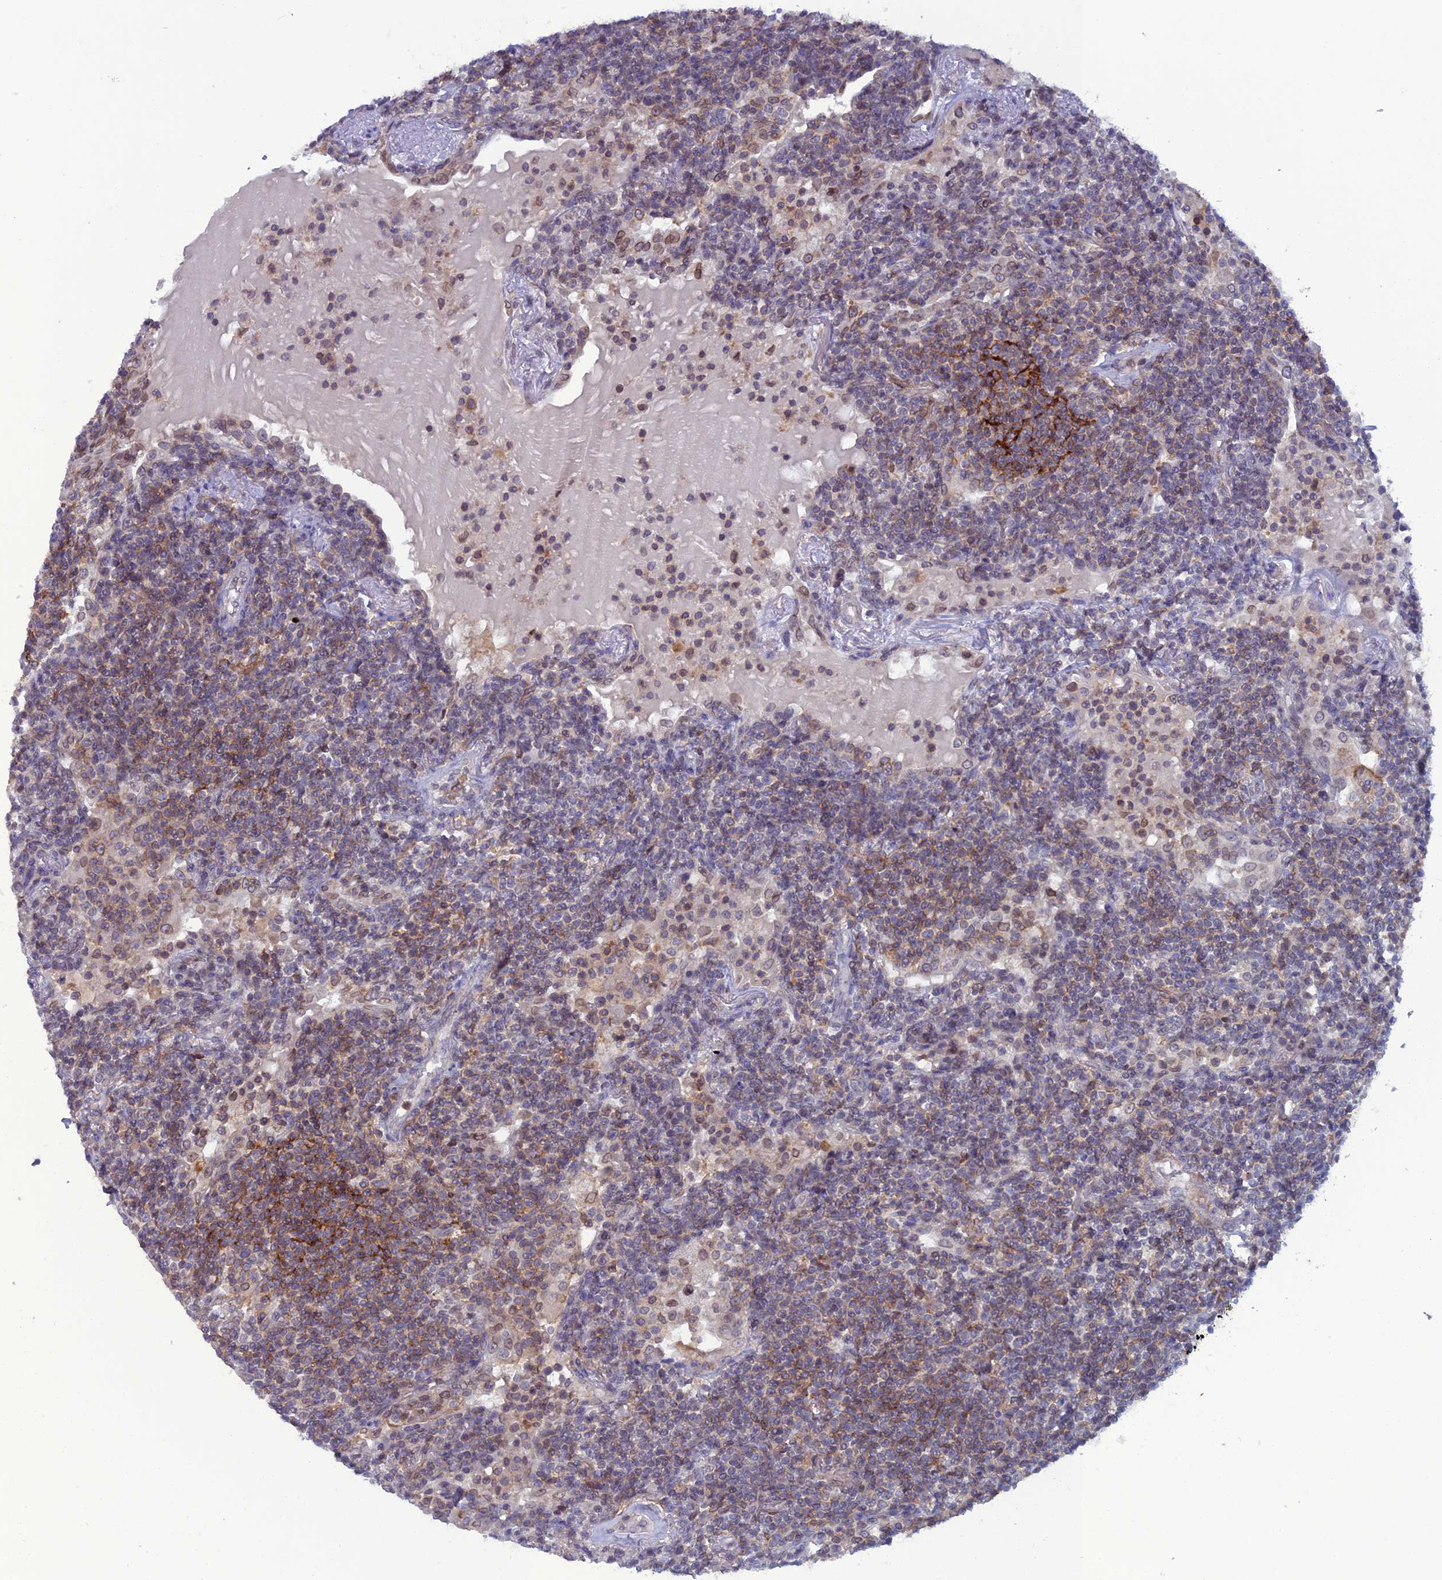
{"staining": {"intensity": "weak", "quantity": "25%-75%", "location": "cytoplasmic/membranous"}, "tissue": "lymphoma", "cell_type": "Tumor cells", "image_type": "cancer", "snomed": [{"axis": "morphology", "description": "Malignant lymphoma, non-Hodgkin's type, Low grade"}, {"axis": "topography", "description": "Lung"}], "caption": "Protein expression by immunohistochemistry (IHC) displays weak cytoplasmic/membranous positivity in approximately 25%-75% of tumor cells in low-grade malignant lymphoma, non-Hodgkin's type.", "gene": "WDR46", "patient": {"sex": "female", "age": 71}}